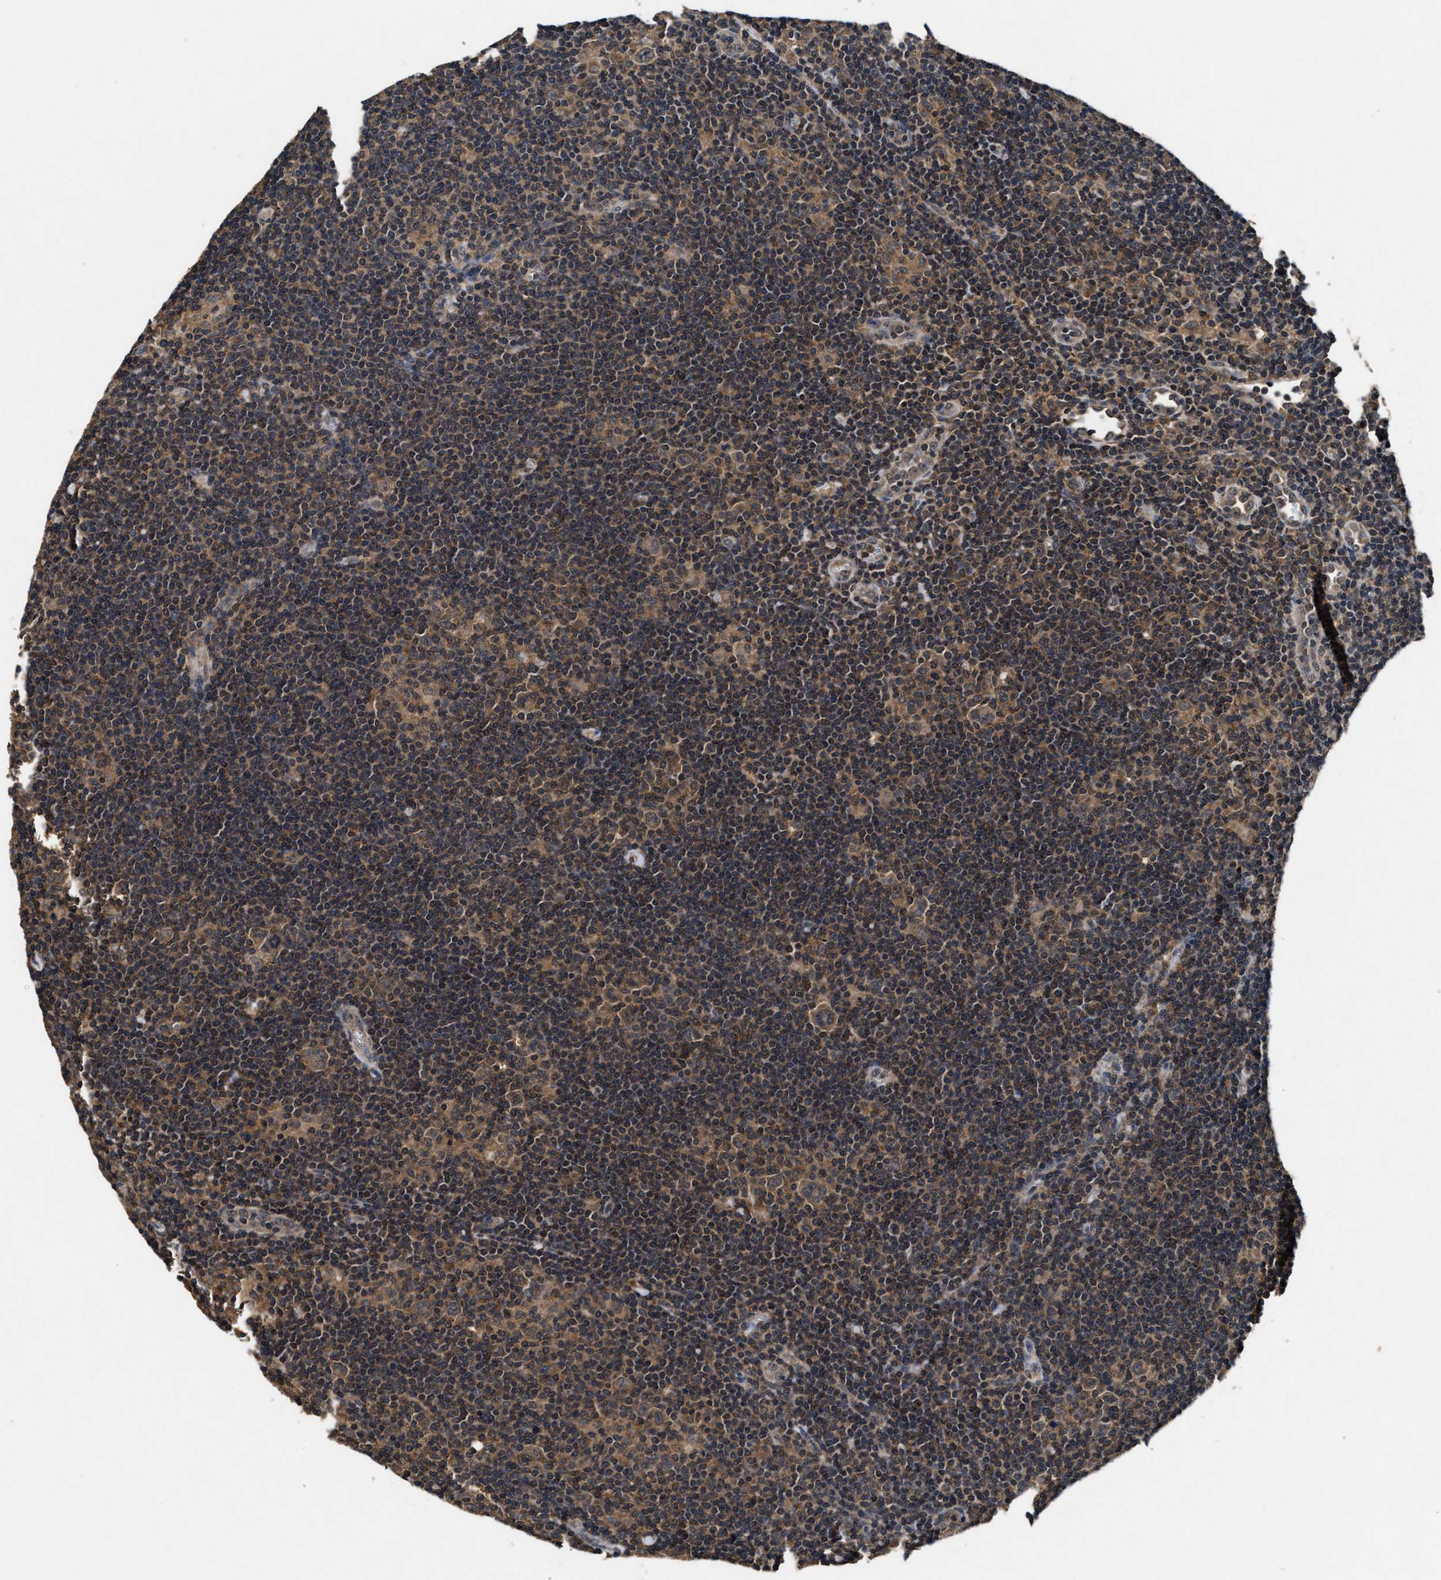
{"staining": {"intensity": "moderate", "quantity": ">75%", "location": "cytoplasmic/membranous"}, "tissue": "lymphoma", "cell_type": "Tumor cells", "image_type": "cancer", "snomed": [{"axis": "morphology", "description": "Hodgkin's disease, NOS"}, {"axis": "topography", "description": "Lymph node"}], "caption": "Immunohistochemistry (IHC) staining of lymphoma, which reveals medium levels of moderate cytoplasmic/membranous positivity in about >75% of tumor cells indicating moderate cytoplasmic/membranous protein expression. The staining was performed using DAB (brown) for protein detection and nuclei were counterstained in hematoxylin (blue).", "gene": "PDAP1", "patient": {"sex": "female", "age": 57}}